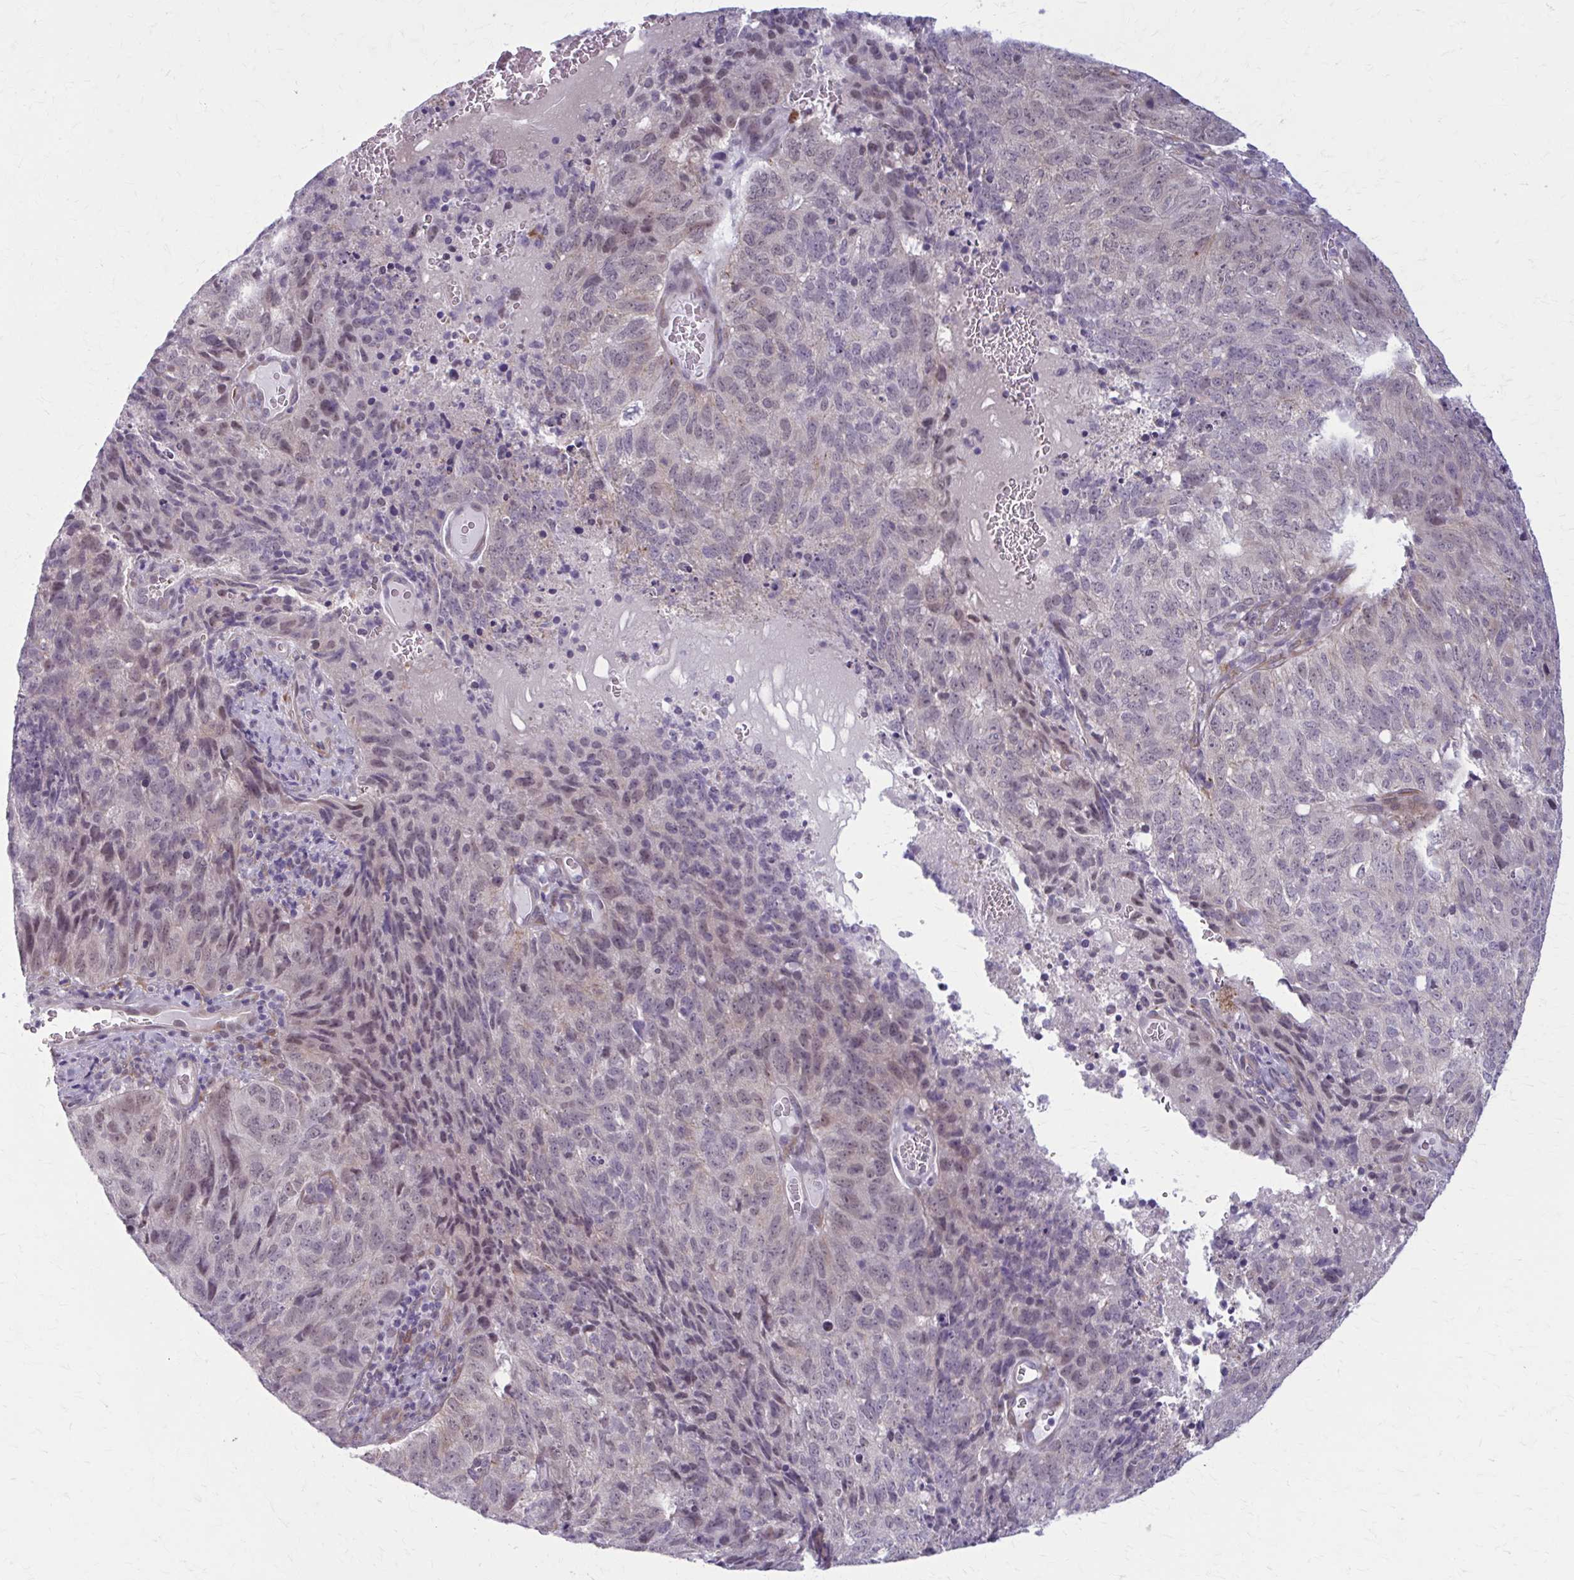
{"staining": {"intensity": "weak", "quantity": "<25%", "location": "nuclear"}, "tissue": "cervical cancer", "cell_type": "Tumor cells", "image_type": "cancer", "snomed": [{"axis": "morphology", "description": "Adenocarcinoma, NOS"}, {"axis": "topography", "description": "Cervix"}], "caption": "IHC of human cervical cancer exhibits no expression in tumor cells.", "gene": "NUMBL", "patient": {"sex": "female", "age": 38}}